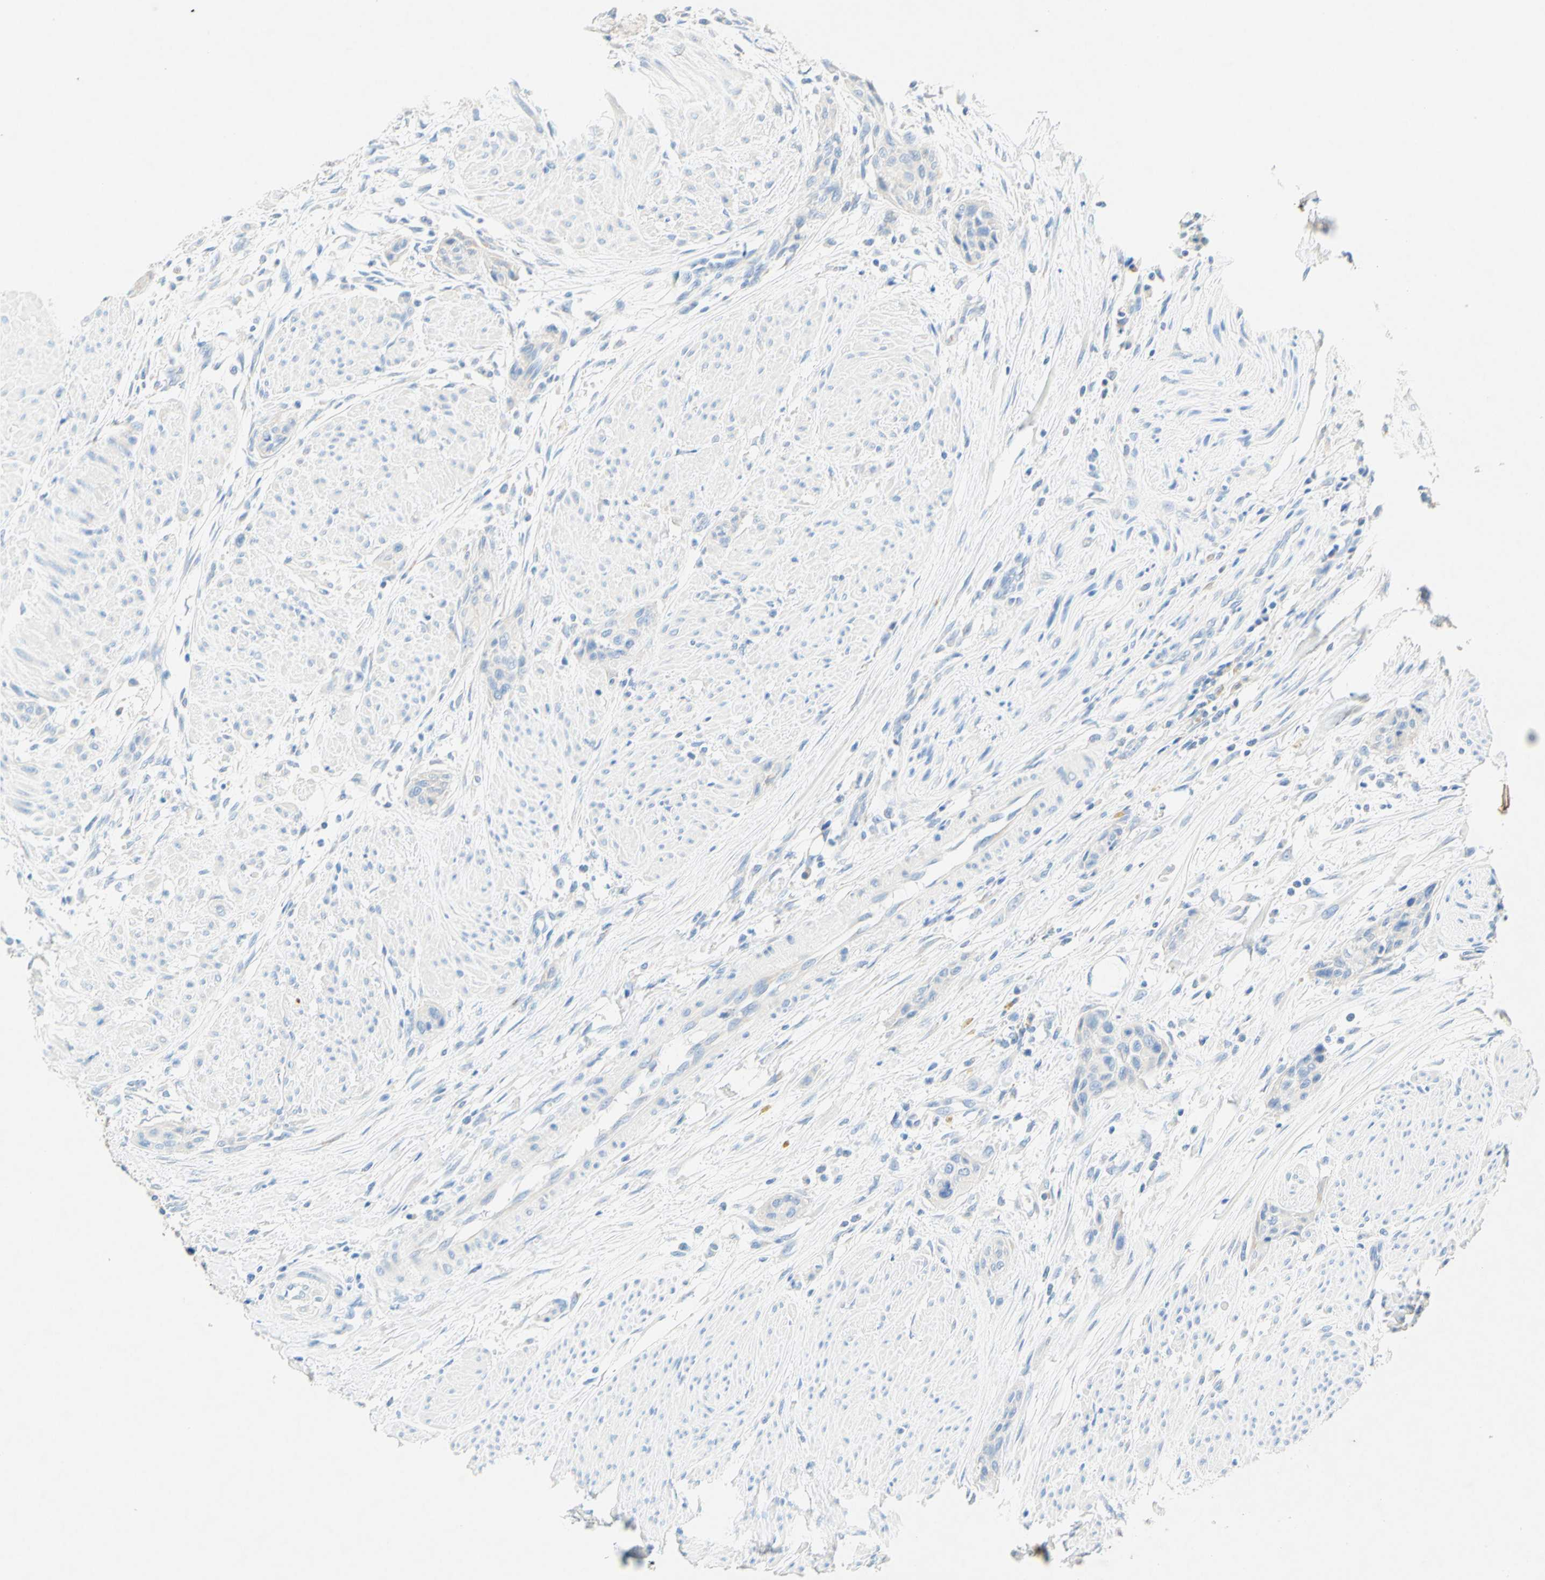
{"staining": {"intensity": "negative", "quantity": "none", "location": "none"}, "tissue": "urothelial cancer", "cell_type": "Tumor cells", "image_type": "cancer", "snomed": [{"axis": "morphology", "description": "Urothelial carcinoma, High grade"}, {"axis": "topography", "description": "Urinary bladder"}], "caption": "Human high-grade urothelial carcinoma stained for a protein using immunohistochemistry shows no expression in tumor cells.", "gene": "SLC46A1", "patient": {"sex": "male", "age": 35}}